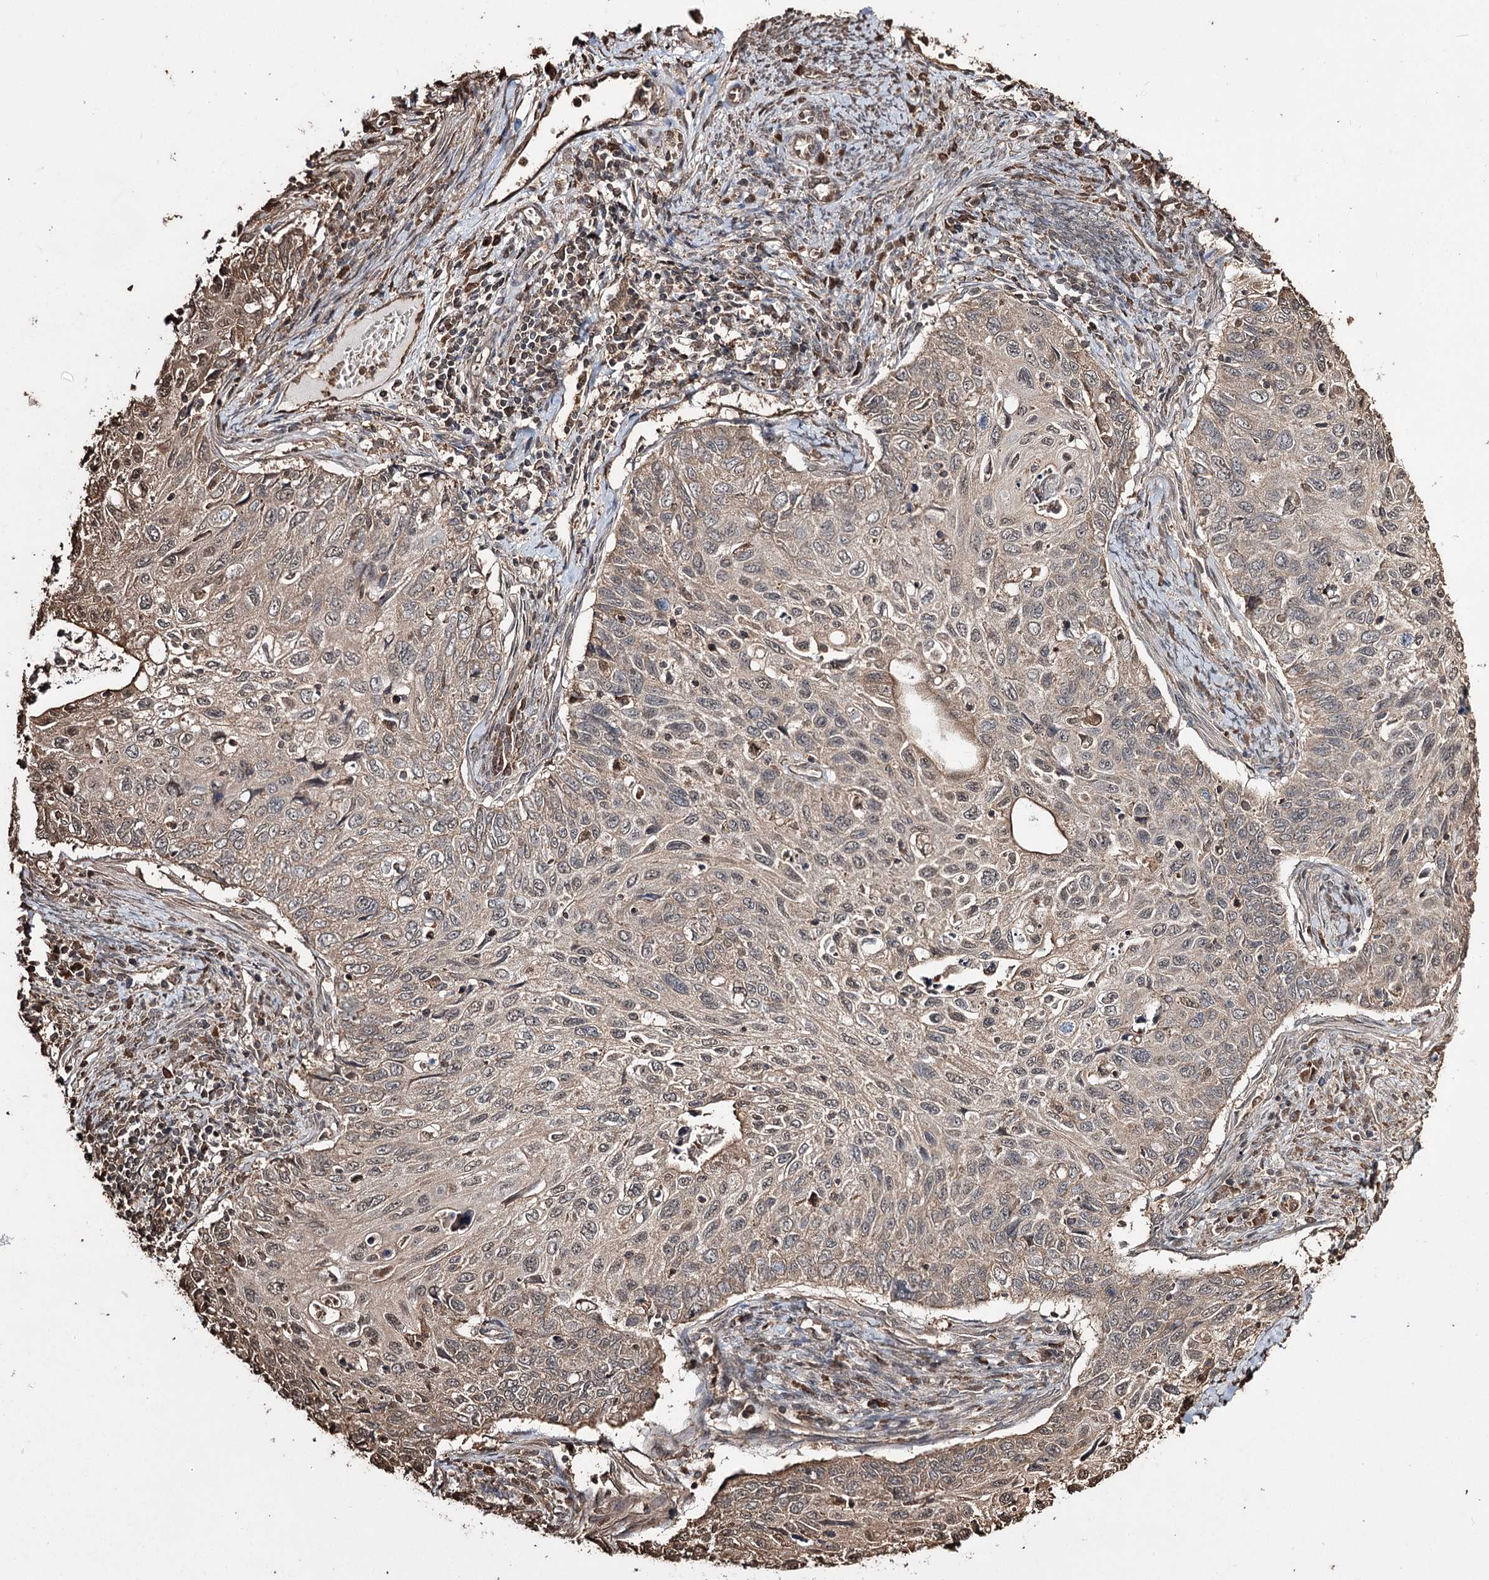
{"staining": {"intensity": "weak", "quantity": "25%-75%", "location": "cytoplasmic/membranous"}, "tissue": "cervical cancer", "cell_type": "Tumor cells", "image_type": "cancer", "snomed": [{"axis": "morphology", "description": "Squamous cell carcinoma, NOS"}, {"axis": "topography", "description": "Cervix"}], "caption": "IHC staining of cervical cancer (squamous cell carcinoma), which reveals low levels of weak cytoplasmic/membranous expression in about 25%-75% of tumor cells indicating weak cytoplasmic/membranous protein expression. The staining was performed using DAB (3,3'-diaminobenzidine) (brown) for protein detection and nuclei were counterstained in hematoxylin (blue).", "gene": "PLCH1", "patient": {"sex": "female", "age": 70}}